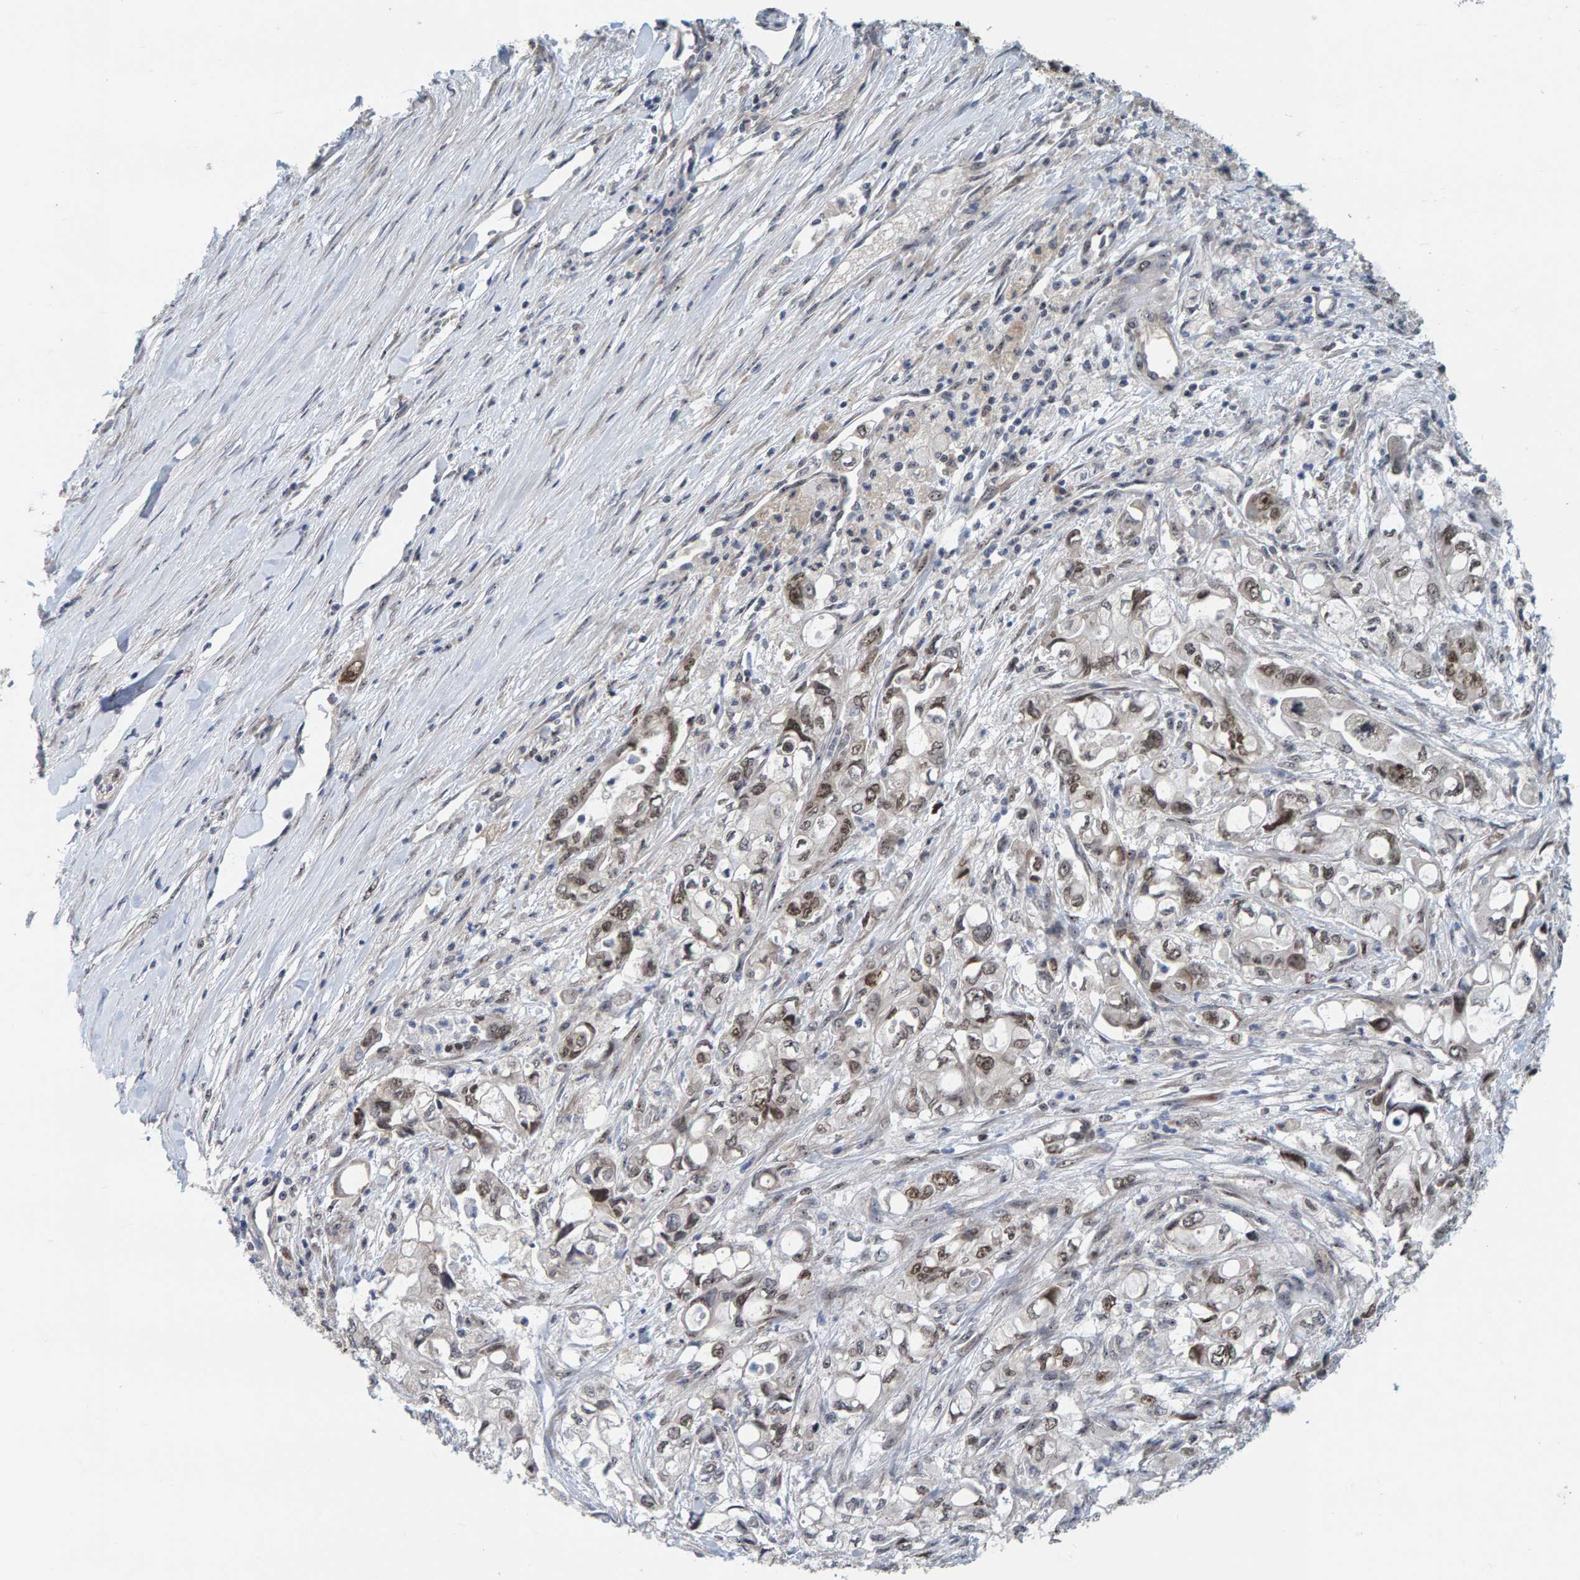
{"staining": {"intensity": "moderate", "quantity": "25%-75%", "location": "nuclear"}, "tissue": "pancreatic cancer", "cell_type": "Tumor cells", "image_type": "cancer", "snomed": [{"axis": "morphology", "description": "Adenocarcinoma, NOS"}, {"axis": "topography", "description": "Pancreas"}], "caption": "About 25%-75% of tumor cells in human pancreatic cancer (adenocarcinoma) show moderate nuclear protein expression as visualized by brown immunohistochemical staining.", "gene": "POLR1E", "patient": {"sex": "male", "age": 79}}